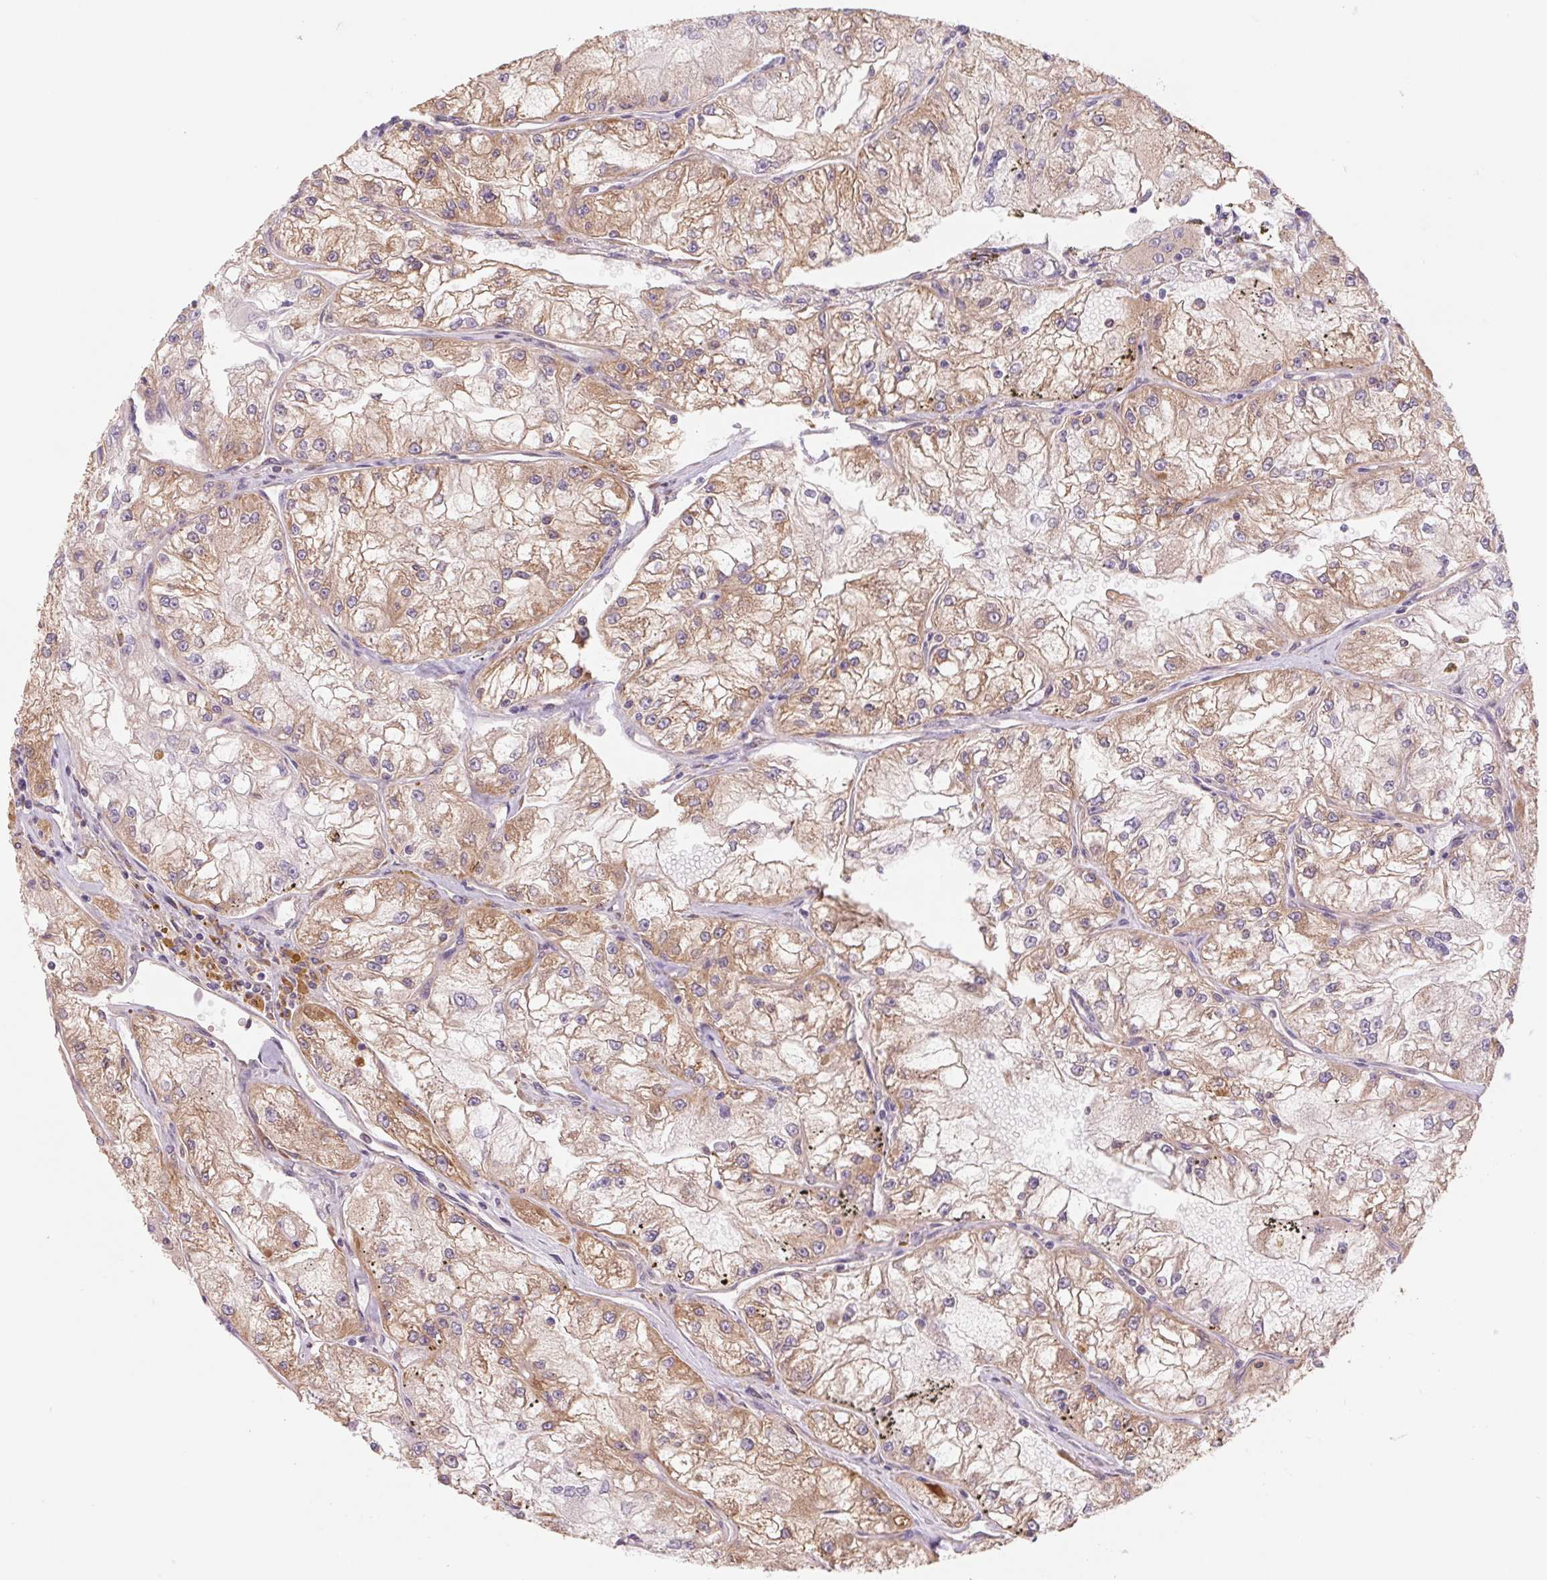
{"staining": {"intensity": "moderate", "quantity": ">75%", "location": "cytoplasmic/membranous"}, "tissue": "renal cancer", "cell_type": "Tumor cells", "image_type": "cancer", "snomed": [{"axis": "morphology", "description": "Adenocarcinoma, NOS"}, {"axis": "topography", "description": "Kidney"}], "caption": "Immunohistochemistry (IHC) photomicrograph of neoplastic tissue: renal cancer stained using immunohistochemistry (IHC) shows medium levels of moderate protein expression localized specifically in the cytoplasmic/membranous of tumor cells, appearing as a cytoplasmic/membranous brown color.", "gene": "RAB1A", "patient": {"sex": "female", "age": 72}}